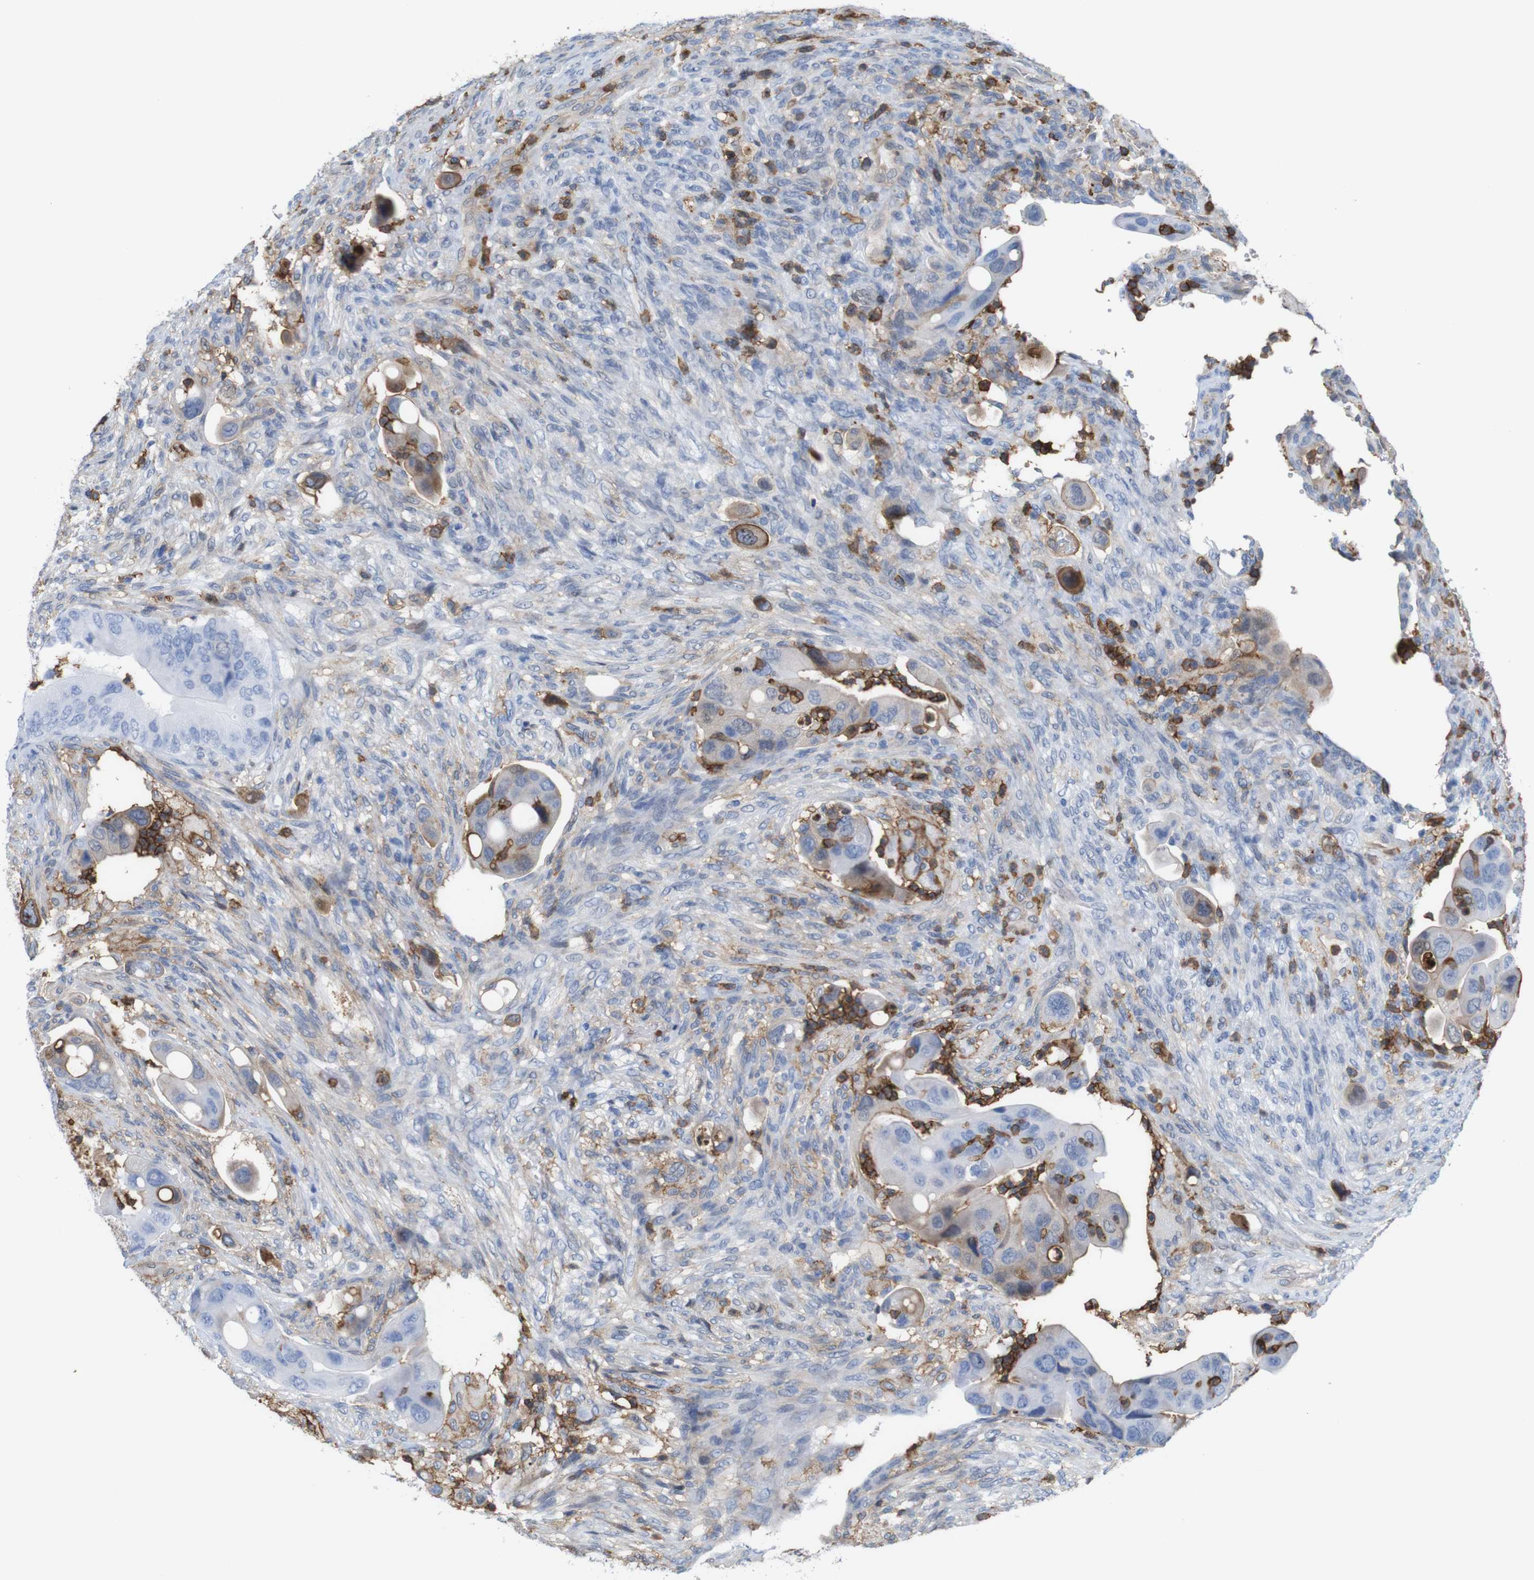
{"staining": {"intensity": "weak", "quantity": "<25%", "location": "cytoplasmic/membranous"}, "tissue": "colorectal cancer", "cell_type": "Tumor cells", "image_type": "cancer", "snomed": [{"axis": "morphology", "description": "Adenocarcinoma, NOS"}, {"axis": "topography", "description": "Rectum"}], "caption": "Adenocarcinoma (colorectal) stained for a protein using IHC exhibits no positivity tumor cells.", "gene": "ANXA1", "patient": {"sex": "female", "age": 57}}